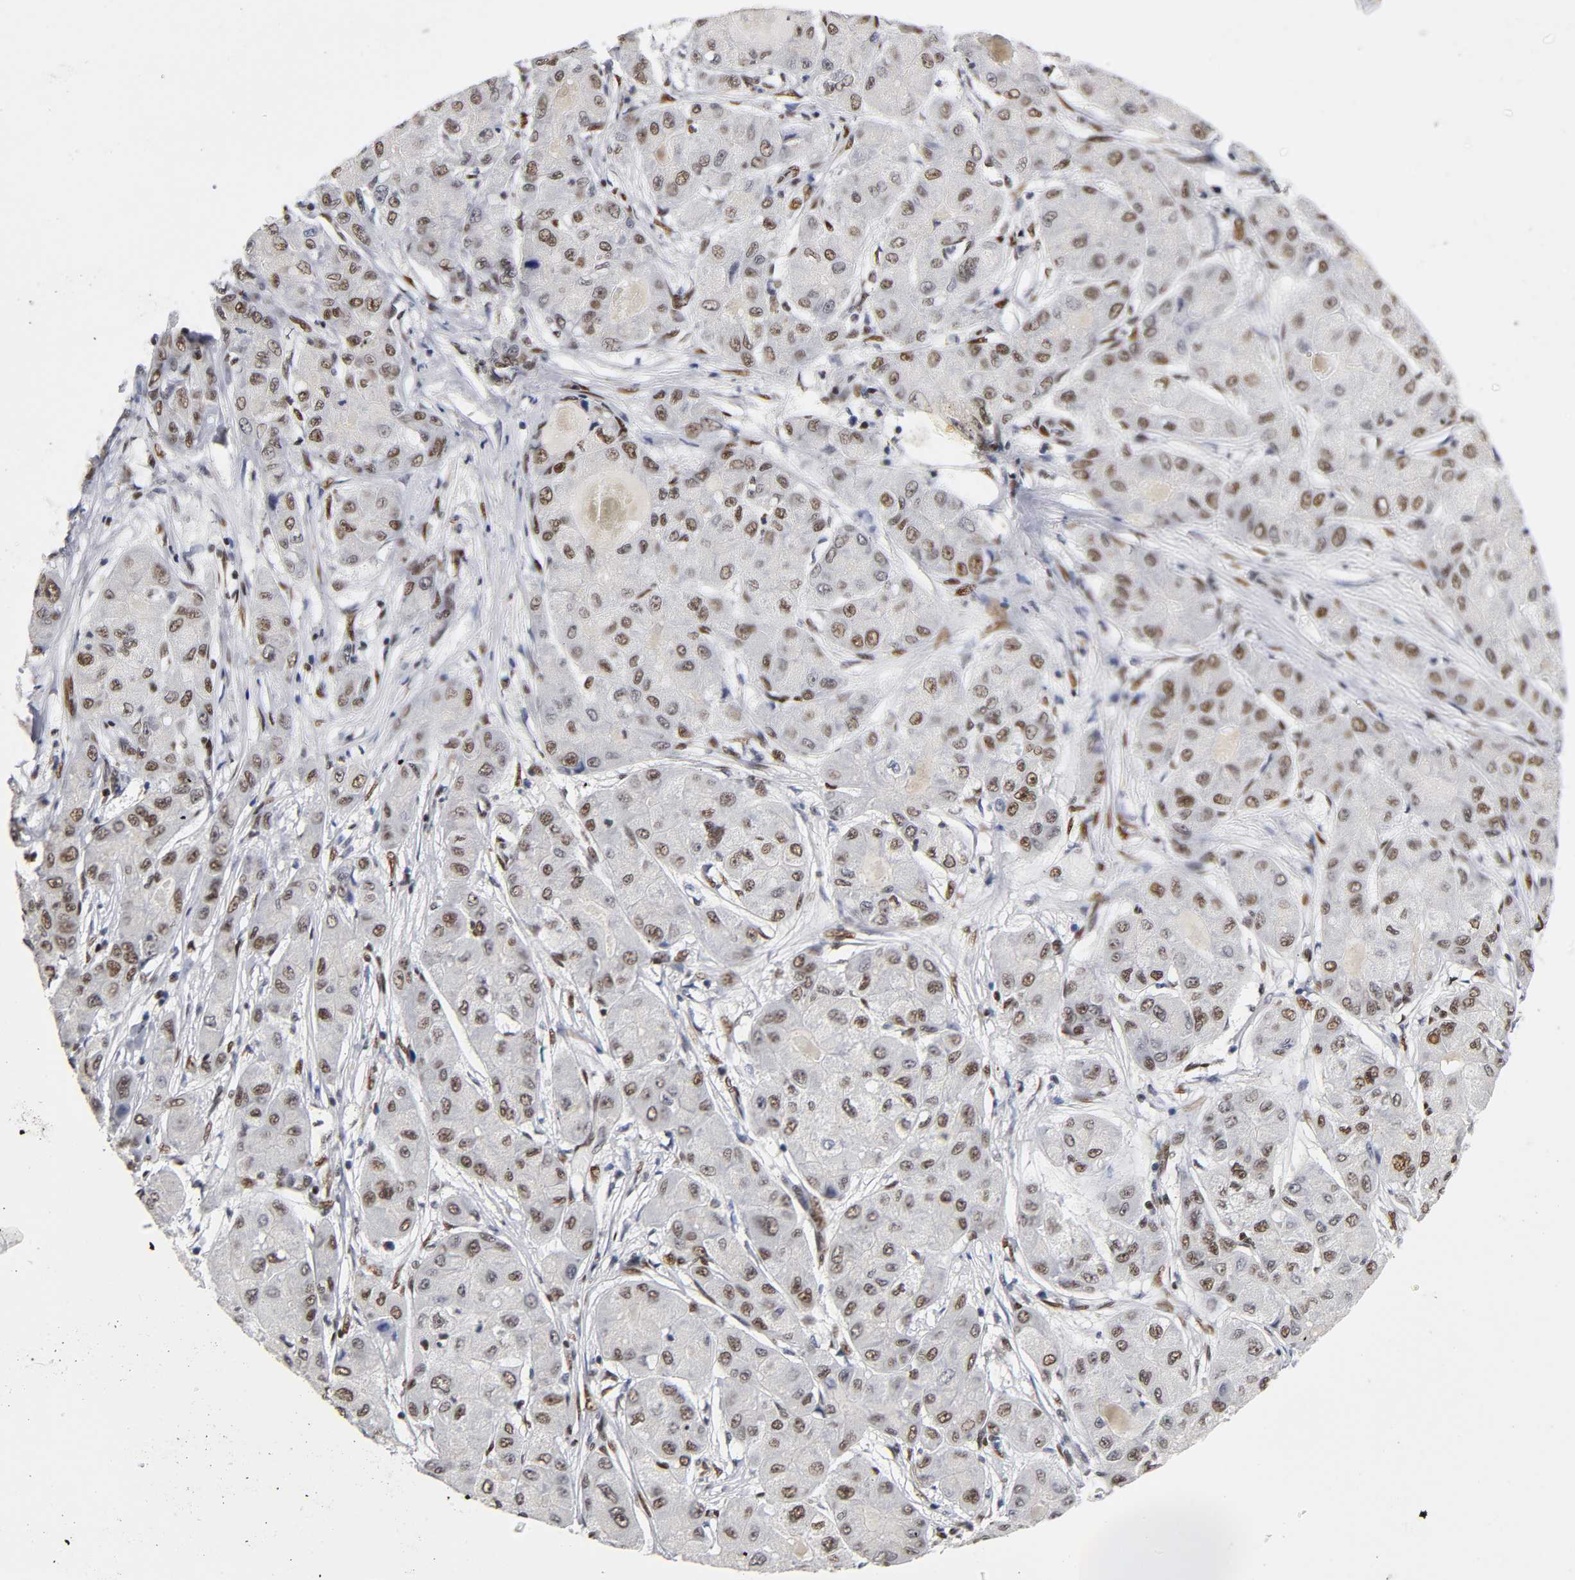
{"staining": {"intensity": "strong", "quantity": ">75%", "location": "nuclear"}, "tissue": "liver cancer", "cell_type": "Tumor cells", "image_type": "cancer", "snomed": [{"axis": "morphology", "description": "Carcinoma, Hepatocellular, NOS"}, {"axis": "topography", "description": "Liver"}], "caption": "The micrograph exhibits staining of liver cancer, revealing strong nuclear protein expression (brown color) within tumor cells.", "gene": "NR3C1", "patient": {"sex": "male", "age": 80}}